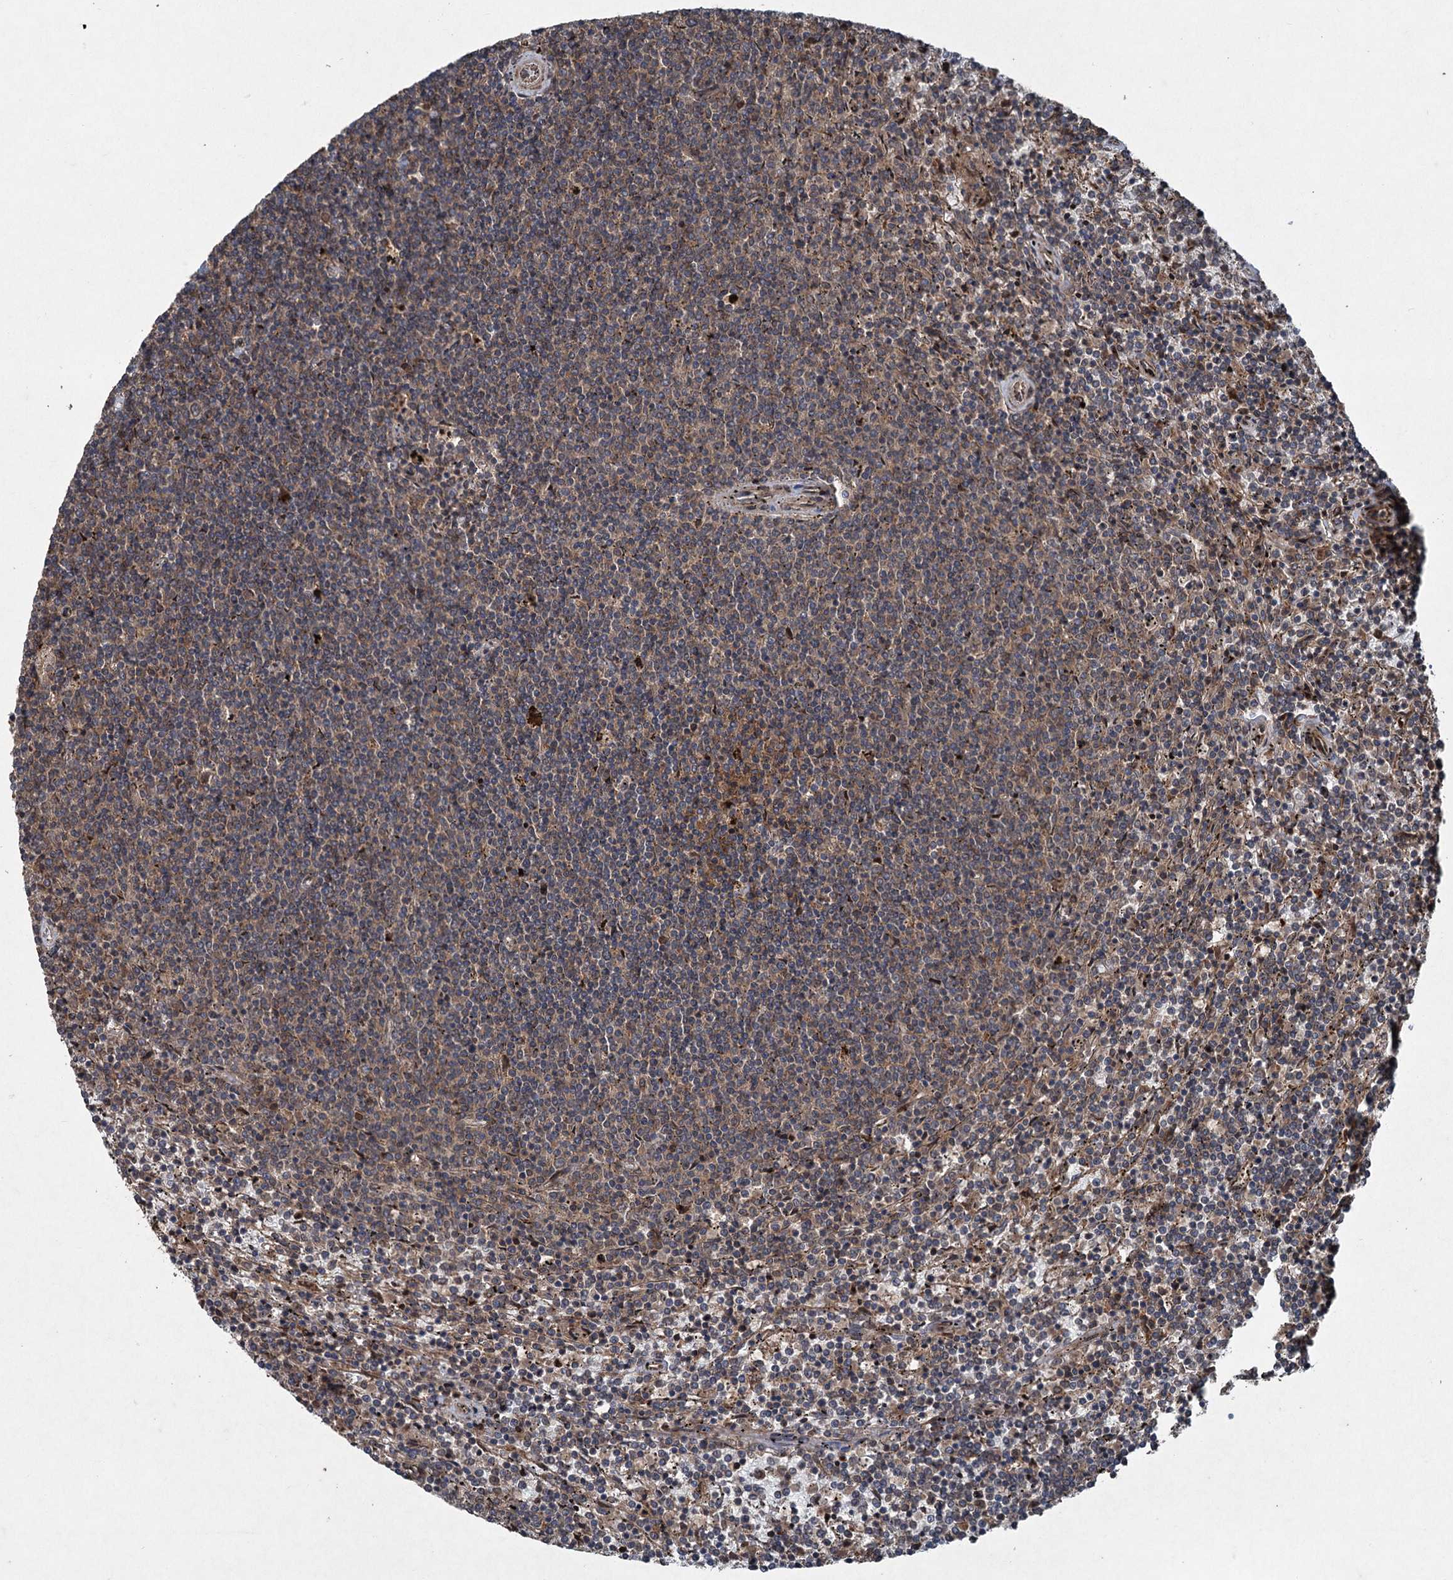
{"staining": {"intensity": "negative", "quantity": "none", "location": "none"}, "tissue": "lymphoma", "cell_type": "Tumor cells", "image_type": "cancer", "snomed": [{"axis": "morphology", "description": "Malignant lymphoma, non-Hodgkin's type, Low grade"}, {"axis": "topography", "description": "Spleen"}], "caption": "Tumor cells show no significant protein positivity in low-grade malignant lymphoma, non-Hodgkin's type.", "gene": "ALAS1", "patient": {"sex": "female", "age": 50}}